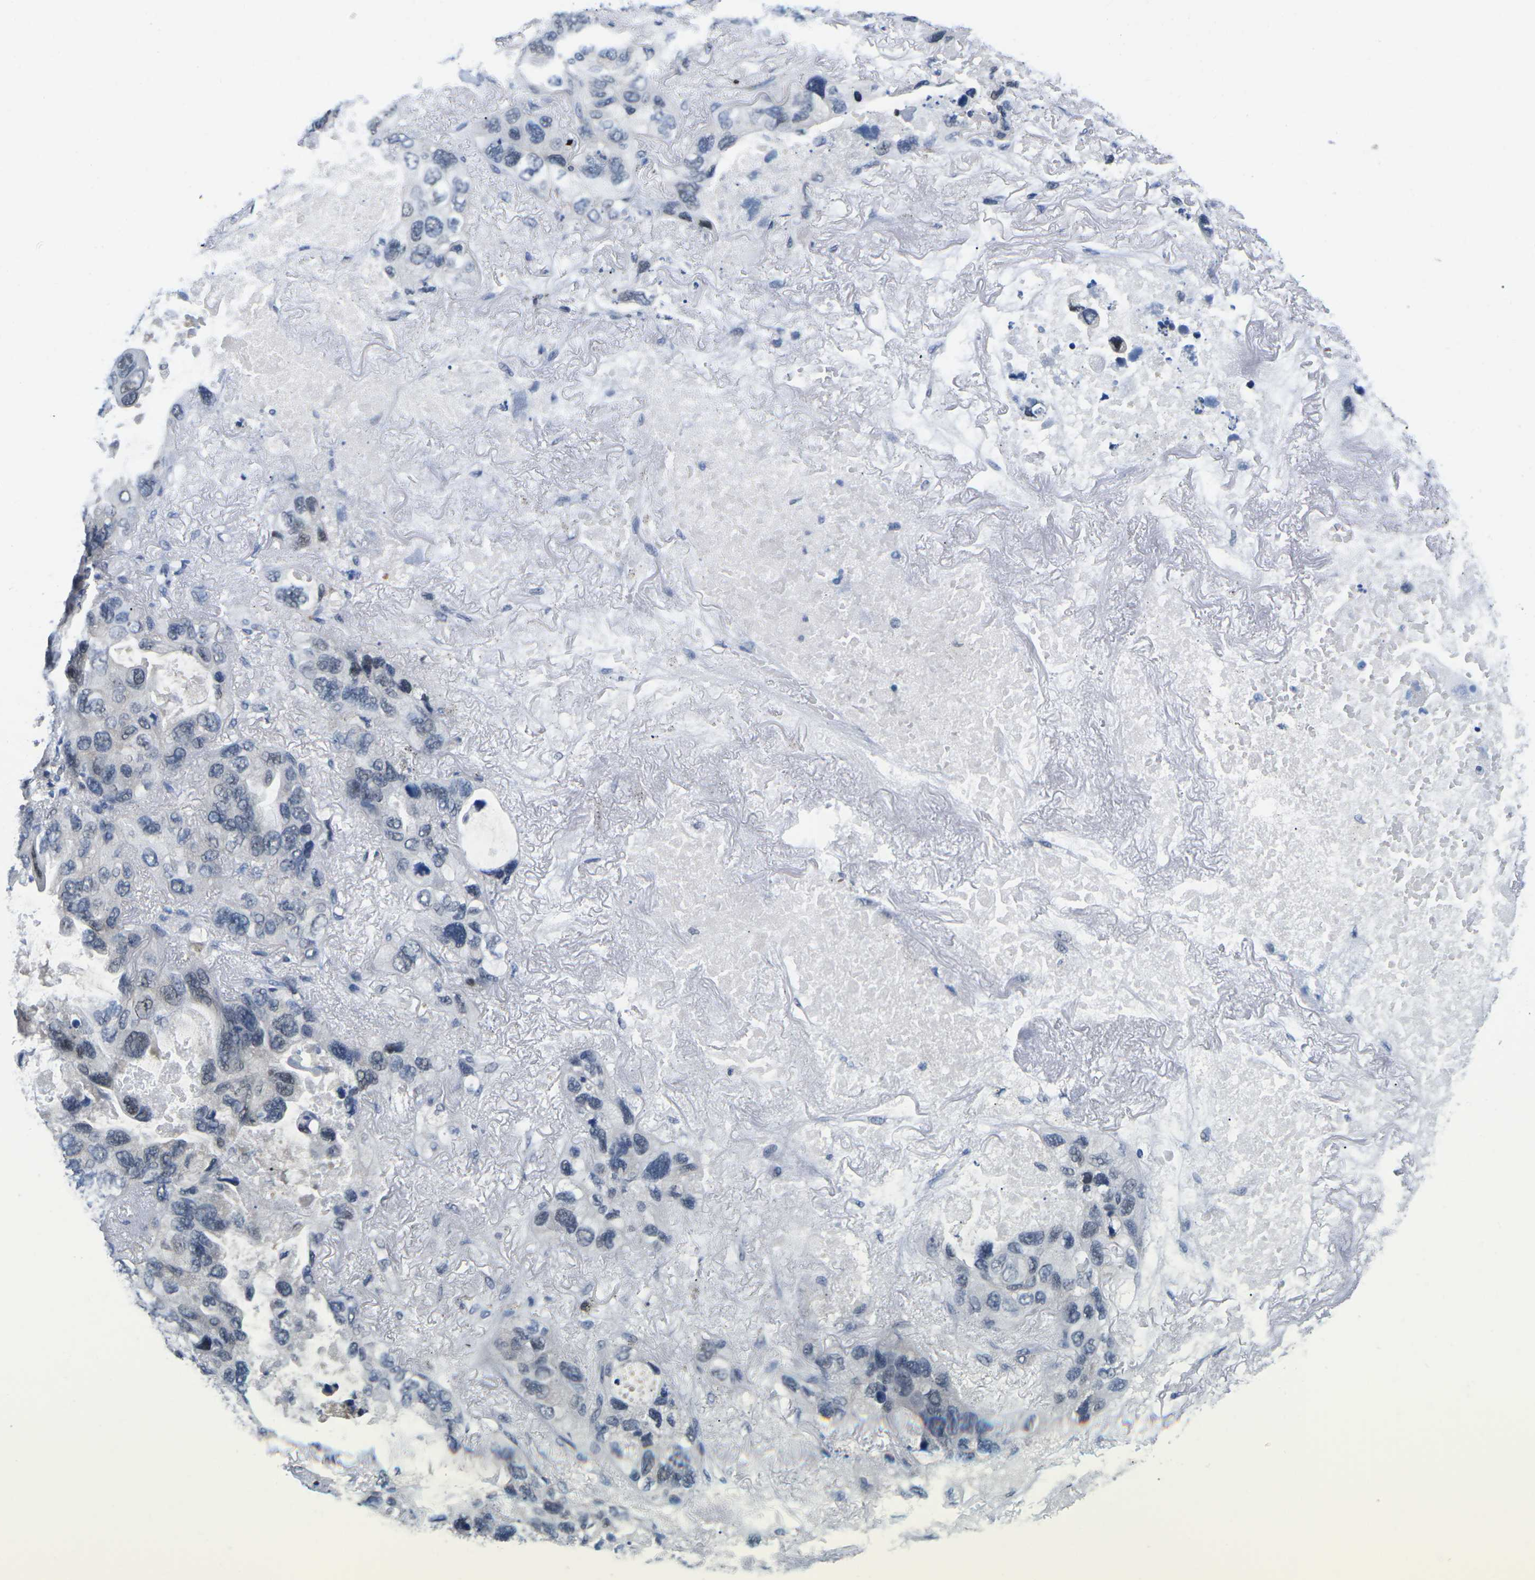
{"staining": {"intensity": "weak", "quantity": "<25%", "location": "nuclear"}, "tissue": "lung cancer", "cell_type": "Tumor cells", "image_type": "cancer", "snomed": [{"axis": "morphology", "description": "Squamous cell carcinoma, NOS"}, {"axis": "topography", "description": "Lung"}], "caption": "The immunohistochemistry histopathology image has no significant positivity in tumor cells of lung cancer tissue.", "gene": "UBA7", "patient": {"sex": "female", "age": 73}}